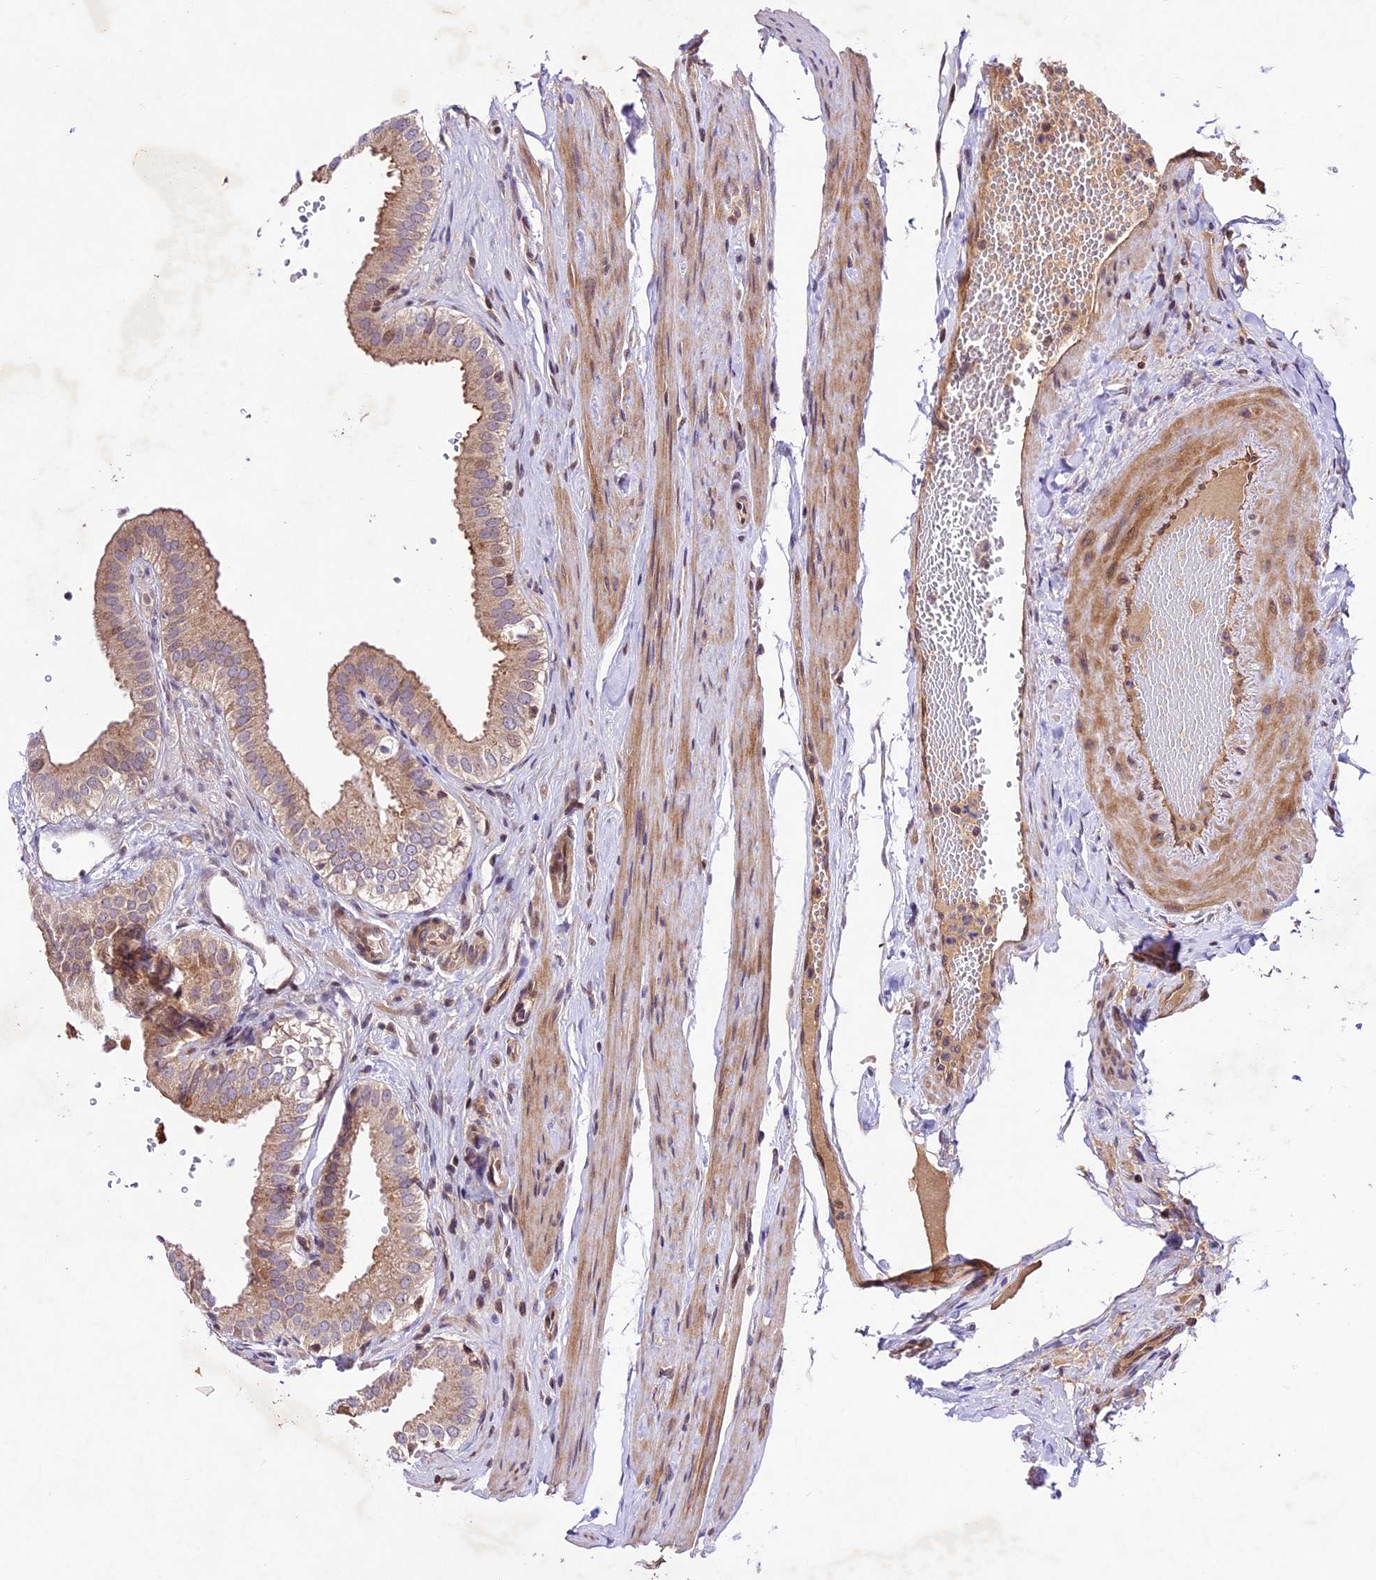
{"staining": {"intensity": "moderate", "quantity": ">75%", "location": "cytoplasmic/membranous"}, "tissue": "gallbladder", "cell_type": "Glandular cells", "image_type": "normal", "snomed": [{"axis": "morphology", "description": "Normal tissue, NOS"}, {"axis": "topography", "description": "Gallbladder"}], "caption": "Brown immunohistochemical staining in normal human gallbladder demonstrates moderate cytoplasmic/membranous expression in approximately >75% of glandular cells.", "gene": "CCSER1", "patient": {"sex": "female", "age": 61}}